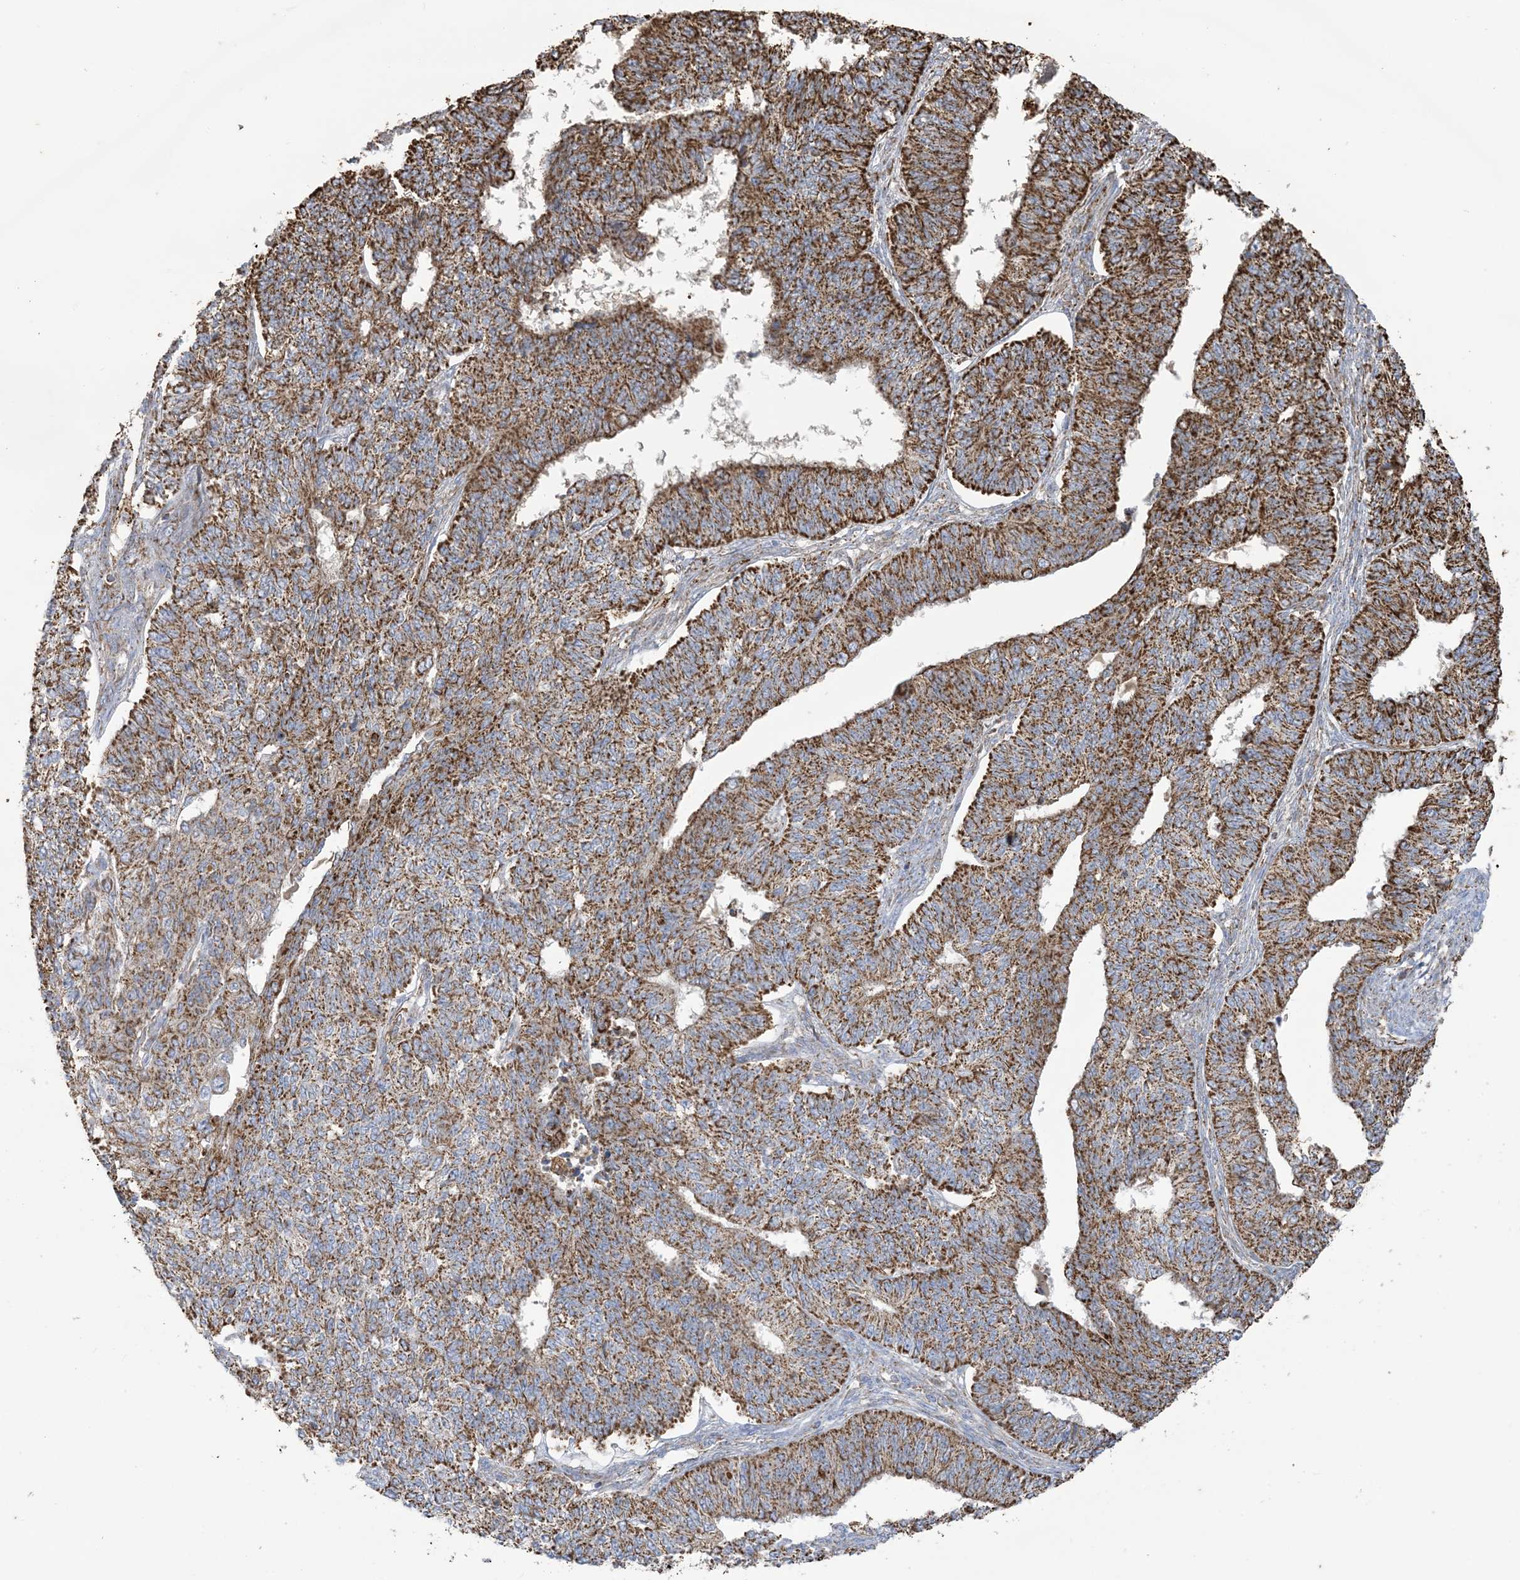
{"staining": {"intensity": "strong", "quantity": ">75%", "location": "cytoplasmic/membranous"}, "tissue": "endometrial cancer", "cell_type": "Tumor cells", "image_type": "cancer", "snomed": [{"axis": "morphology", "description": "Adenocarcinoma, NOS"}, {"axis": "topography", "description": "Endometrium"}], "caption": "Protein expression analysis of human endometrial cancer (adenocarcinoma) reveals strong cytoplasmic/membranous staining in approximately >75% of tumor cells.", "gene": "AGA", "patient": {"sex": "female", "age": 32}}